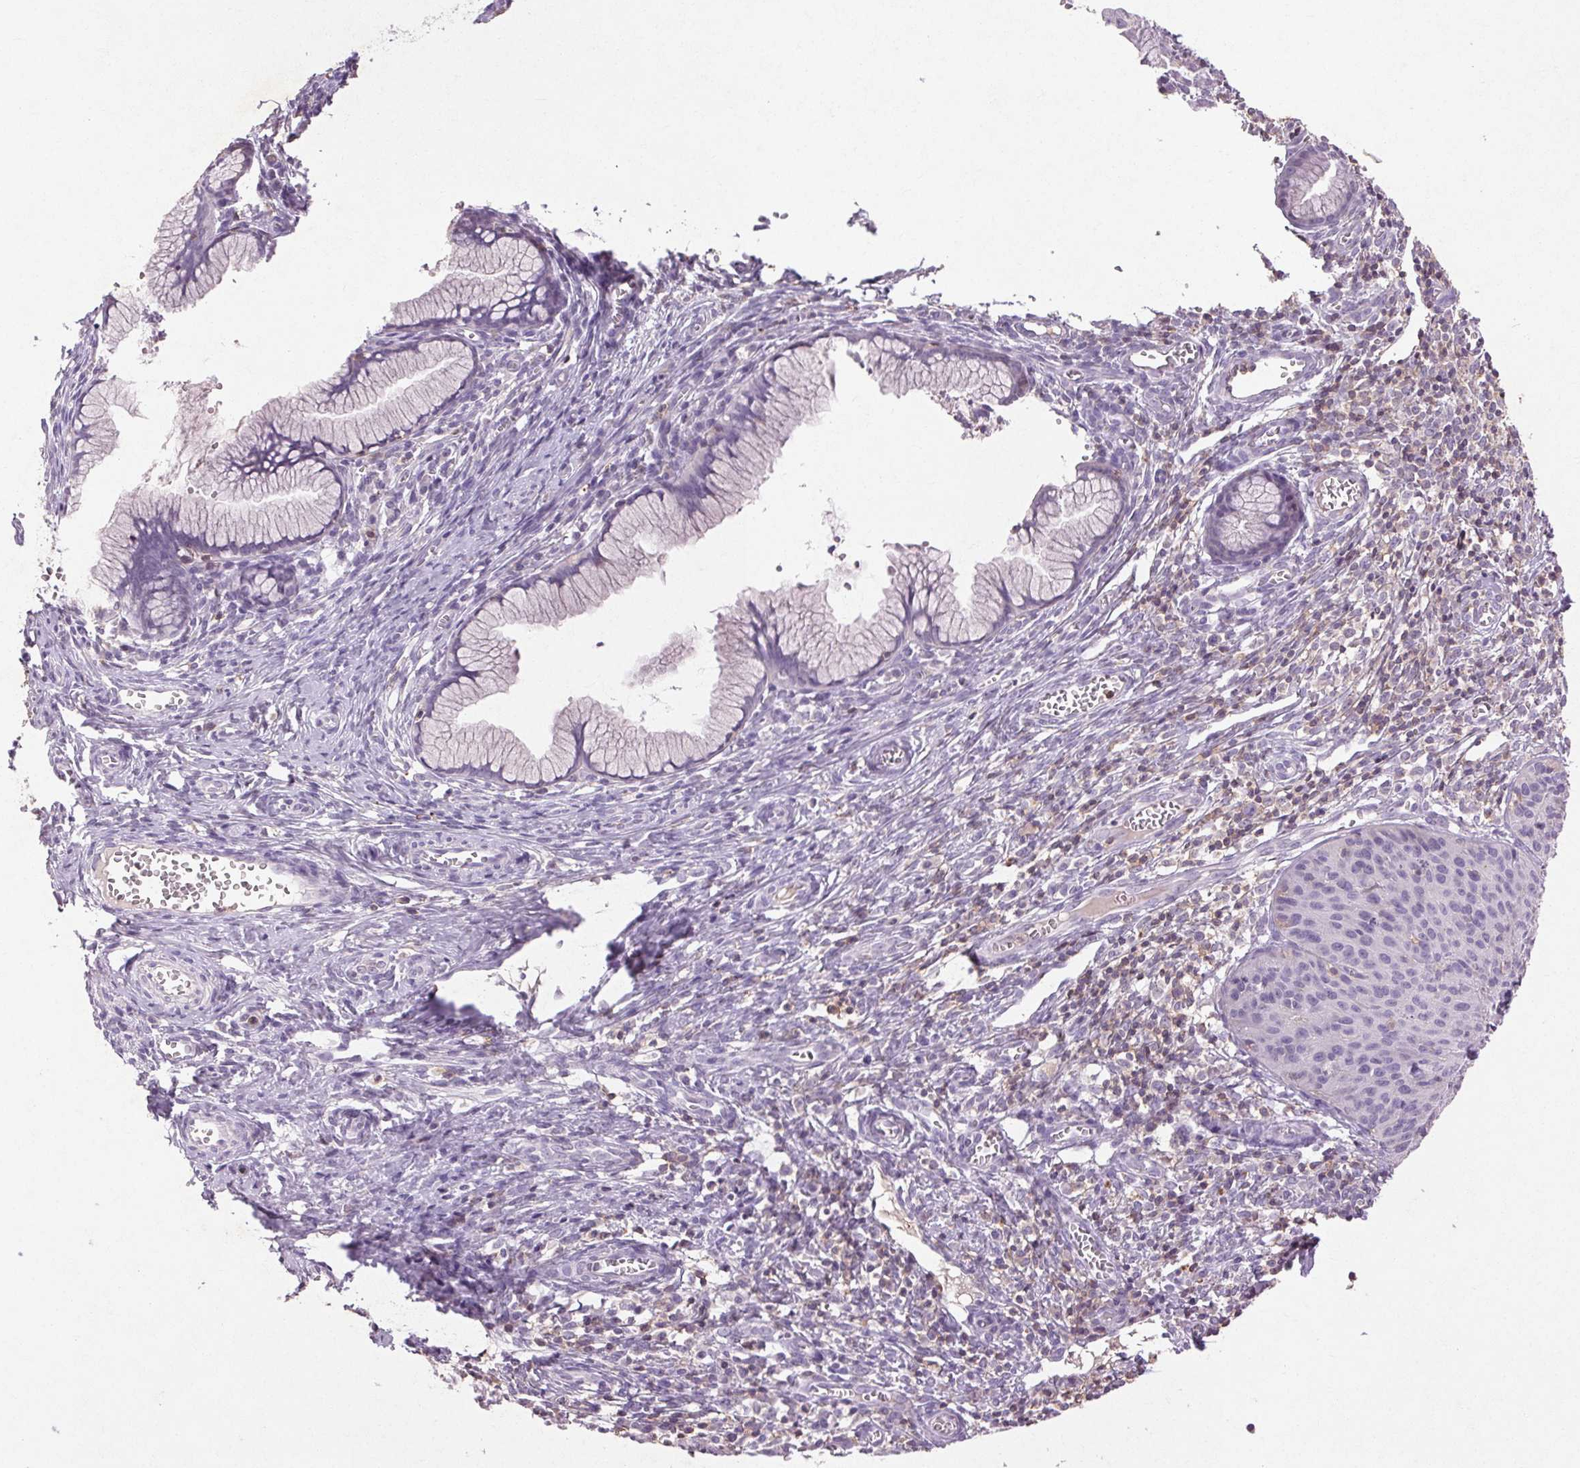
{"staining": {"intensity": "negative", "quantity": "none", "location": "none"}, "tissue": "cervical cancer", "cell_type": "Tumor cells", "image_type": "cancer", "snomed": [{"axis": "morphology", "description": "Squamous cell carcinoma, NOS"}, {"axis": "topography", "description": "Cervix"}], "caption": "There is no significant expression in tumor cells of cervical squamous cell carcinoma. The staining is performed using DAB (3,3'-diaminobenzidine) brown chromogen with nuclei counter-stained in using hematoxylin.", "gene": "FNDC7", "patient": {"sex": "female", "age": 52}}